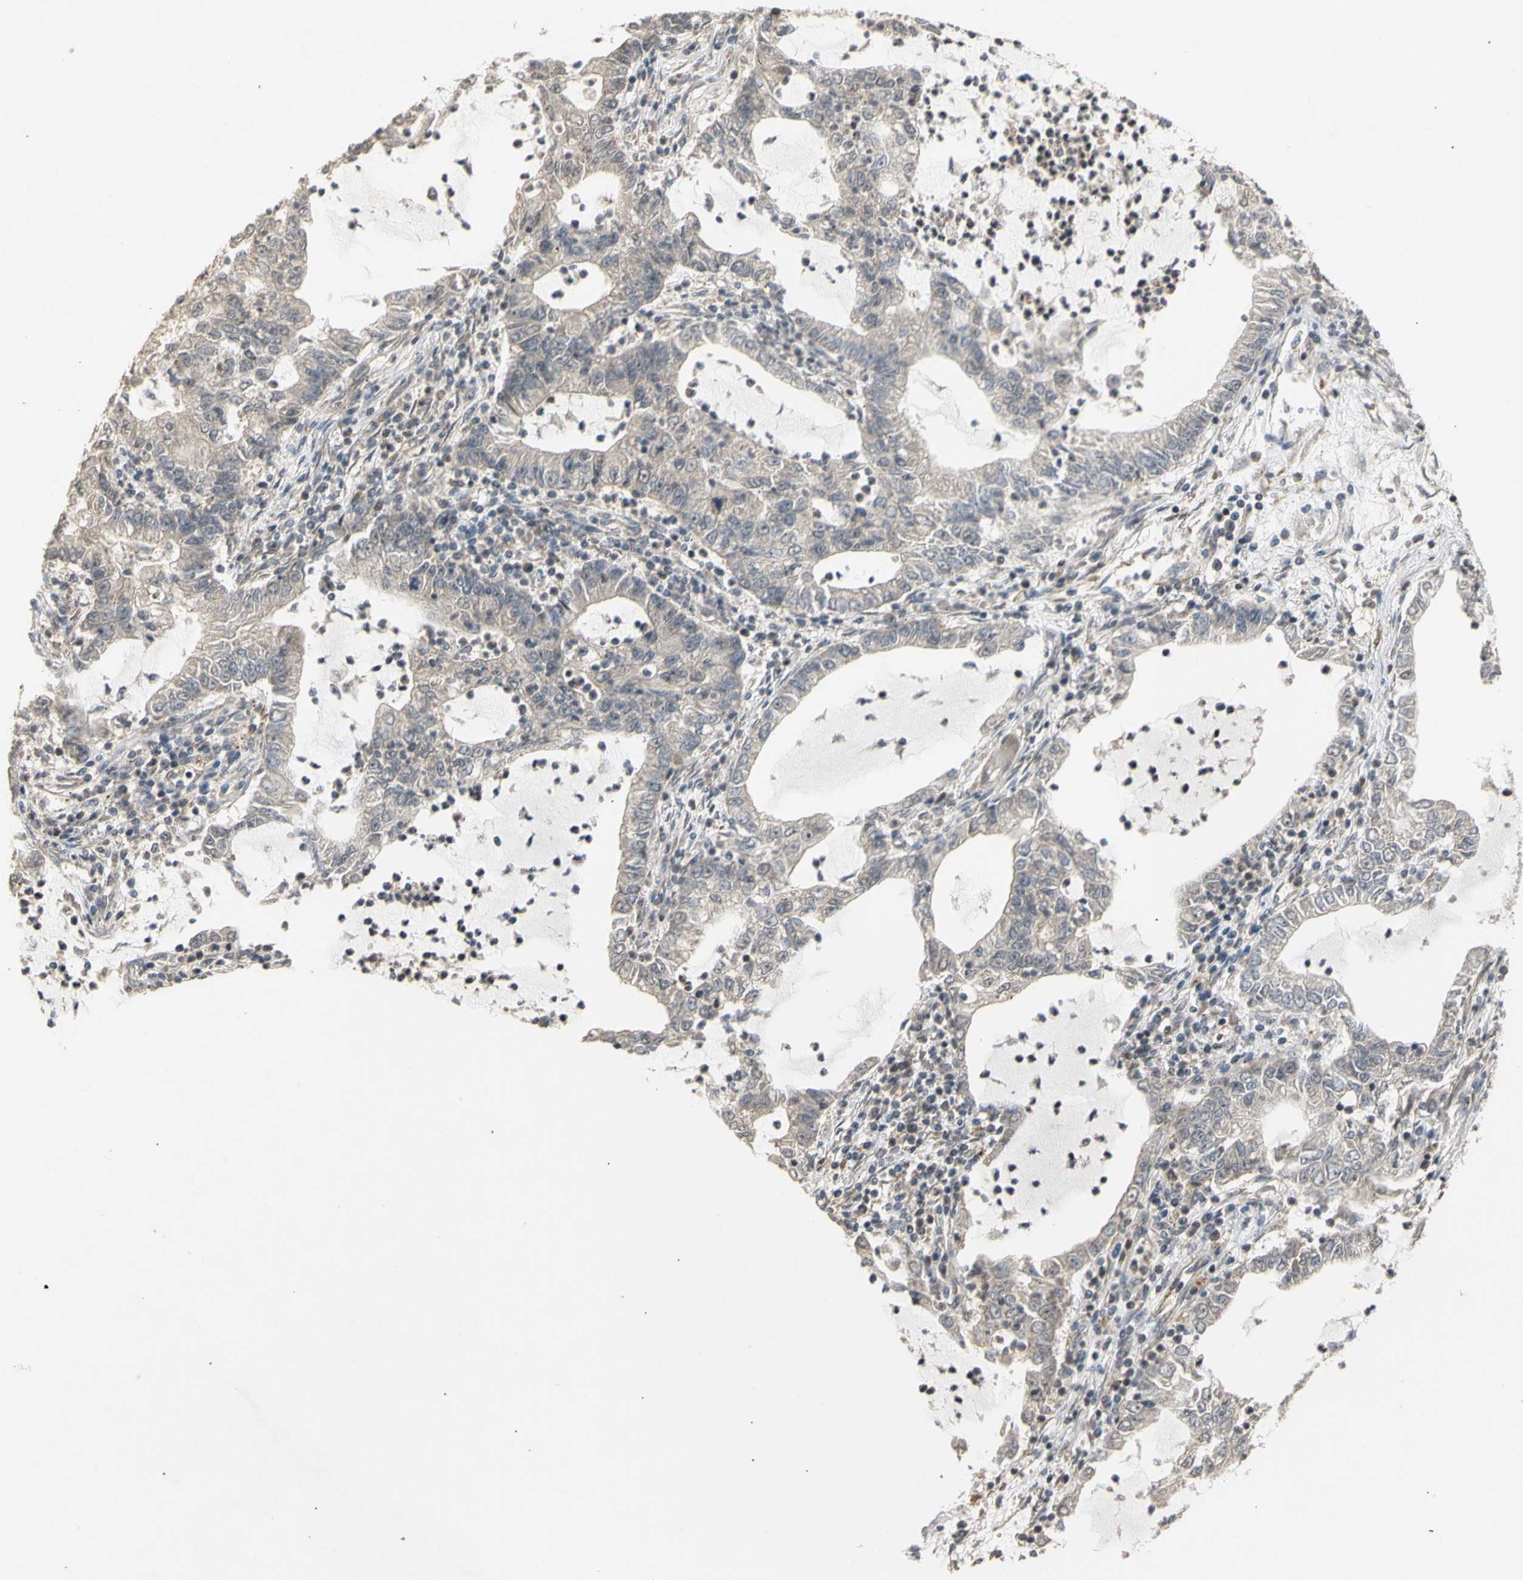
{"staining": {"intensity": "negative", "quantity": "none", "location": "none"}, "tissue": "lung cancer", "cell_type": "Tumor cells", "image_type": "cancer", "snomed": [{"axis": "morphology", "description": "Adenocarcinoma, NOS"}, {"axis": "topography", "description": "Lung"}], "caption": "The micrograph displays no significant expression in tumor cells of lung cancer (adenocarcinoma).", "gene": "GTF2E2", "patient": {"sex": "female", "age": 51}}